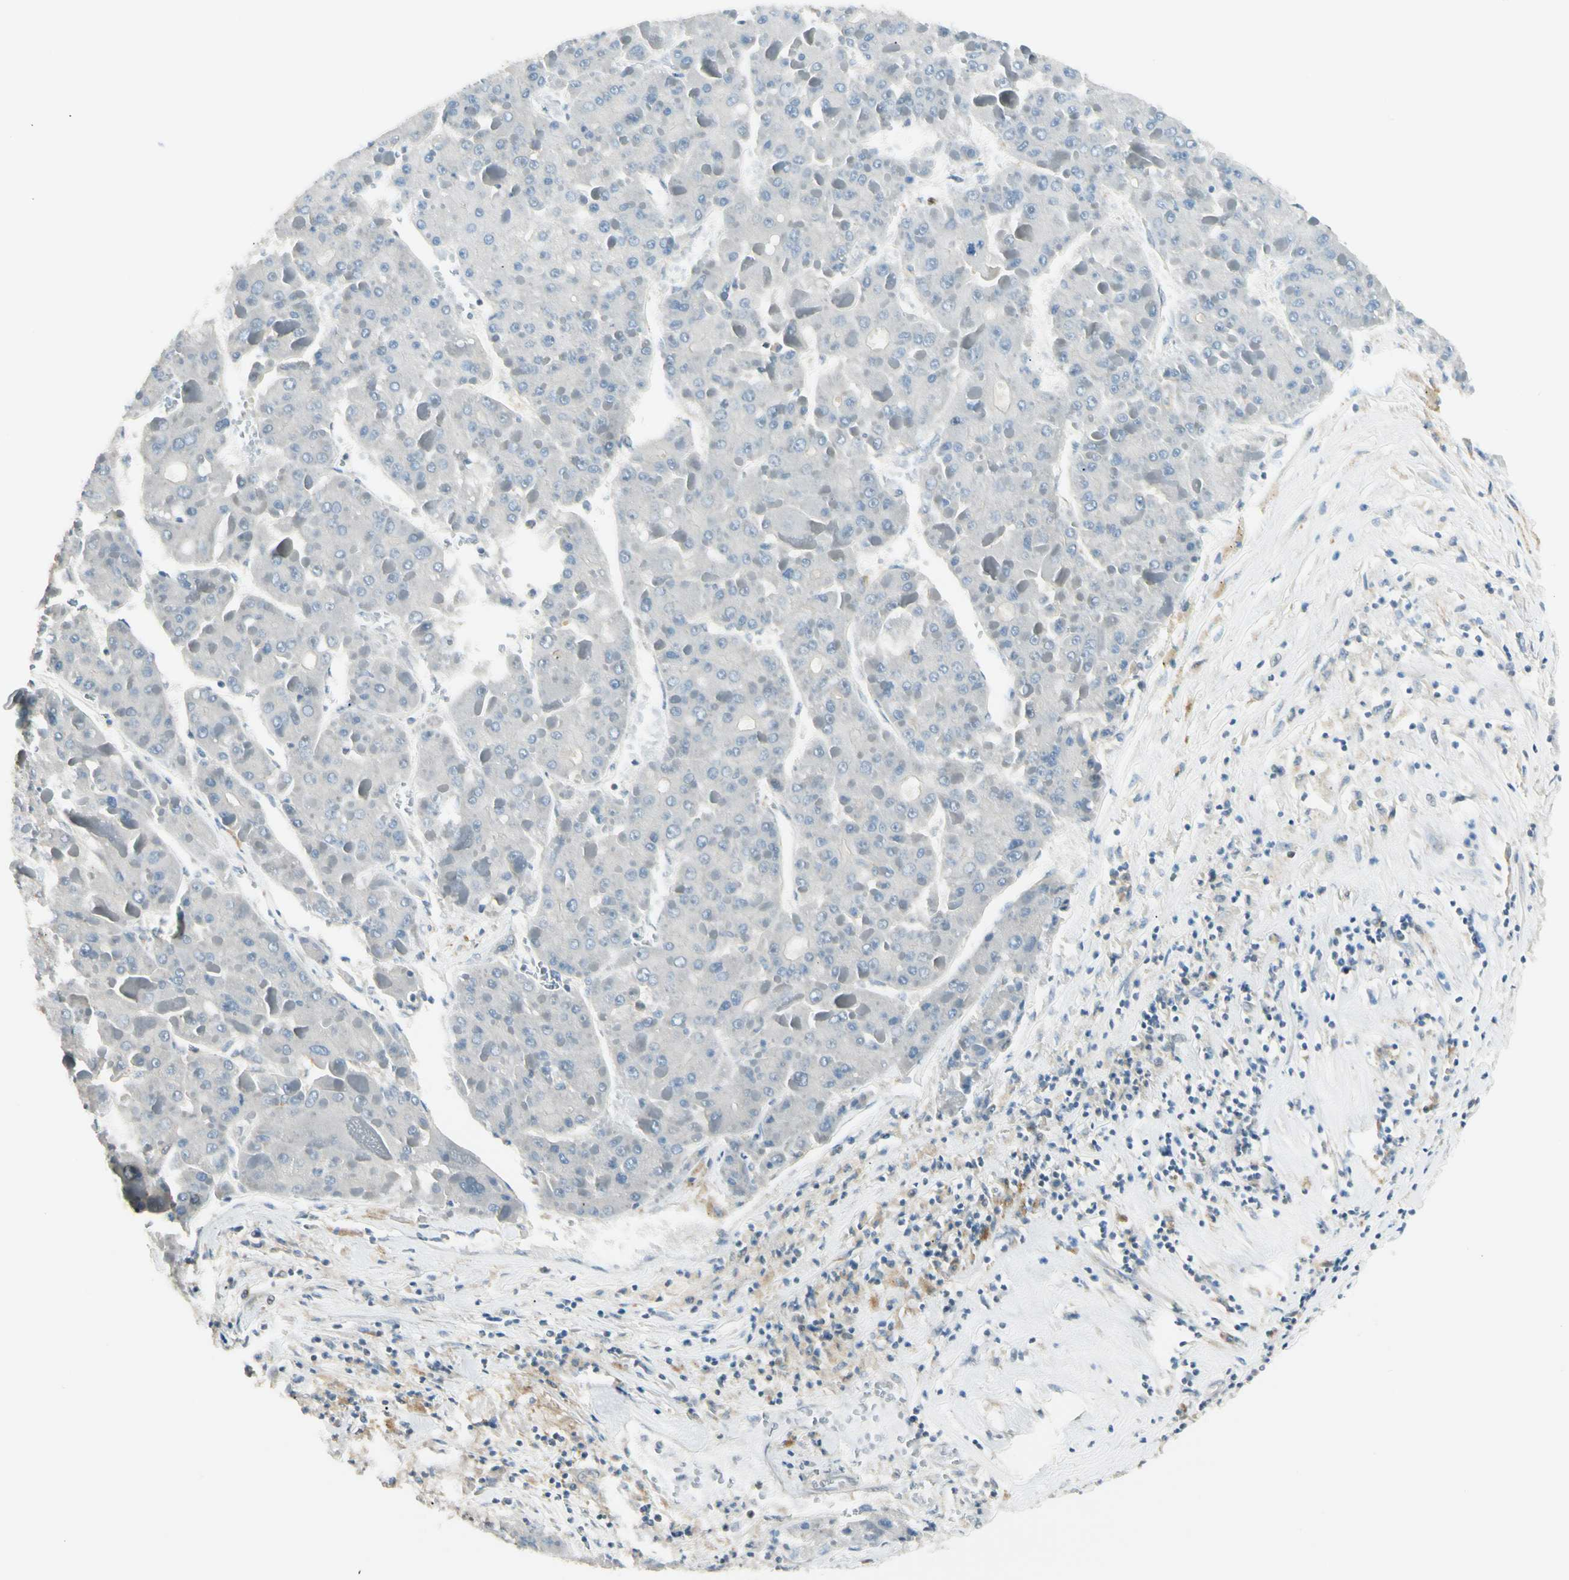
{"staining": {"intensity": "negative", "quantity": "none", "location": "none"}, "tissue": "liver cancer", "cell_type": "Tumor cells", "image_type": "cancer", "snomed": [{"axis": "morphology", "description": "Carcinoma, Hepatocellular, NOS"}, {"axis": "topography", "description": "Liver"}], "caption": "The image shows no staining of tumor cells in liver cancer (hepatocellular carcinoma). (Brightfield microscopy of DAB IHC at high magnification).", "gene": "P3H2", "patient": {"sex": "female", "age": 73}}